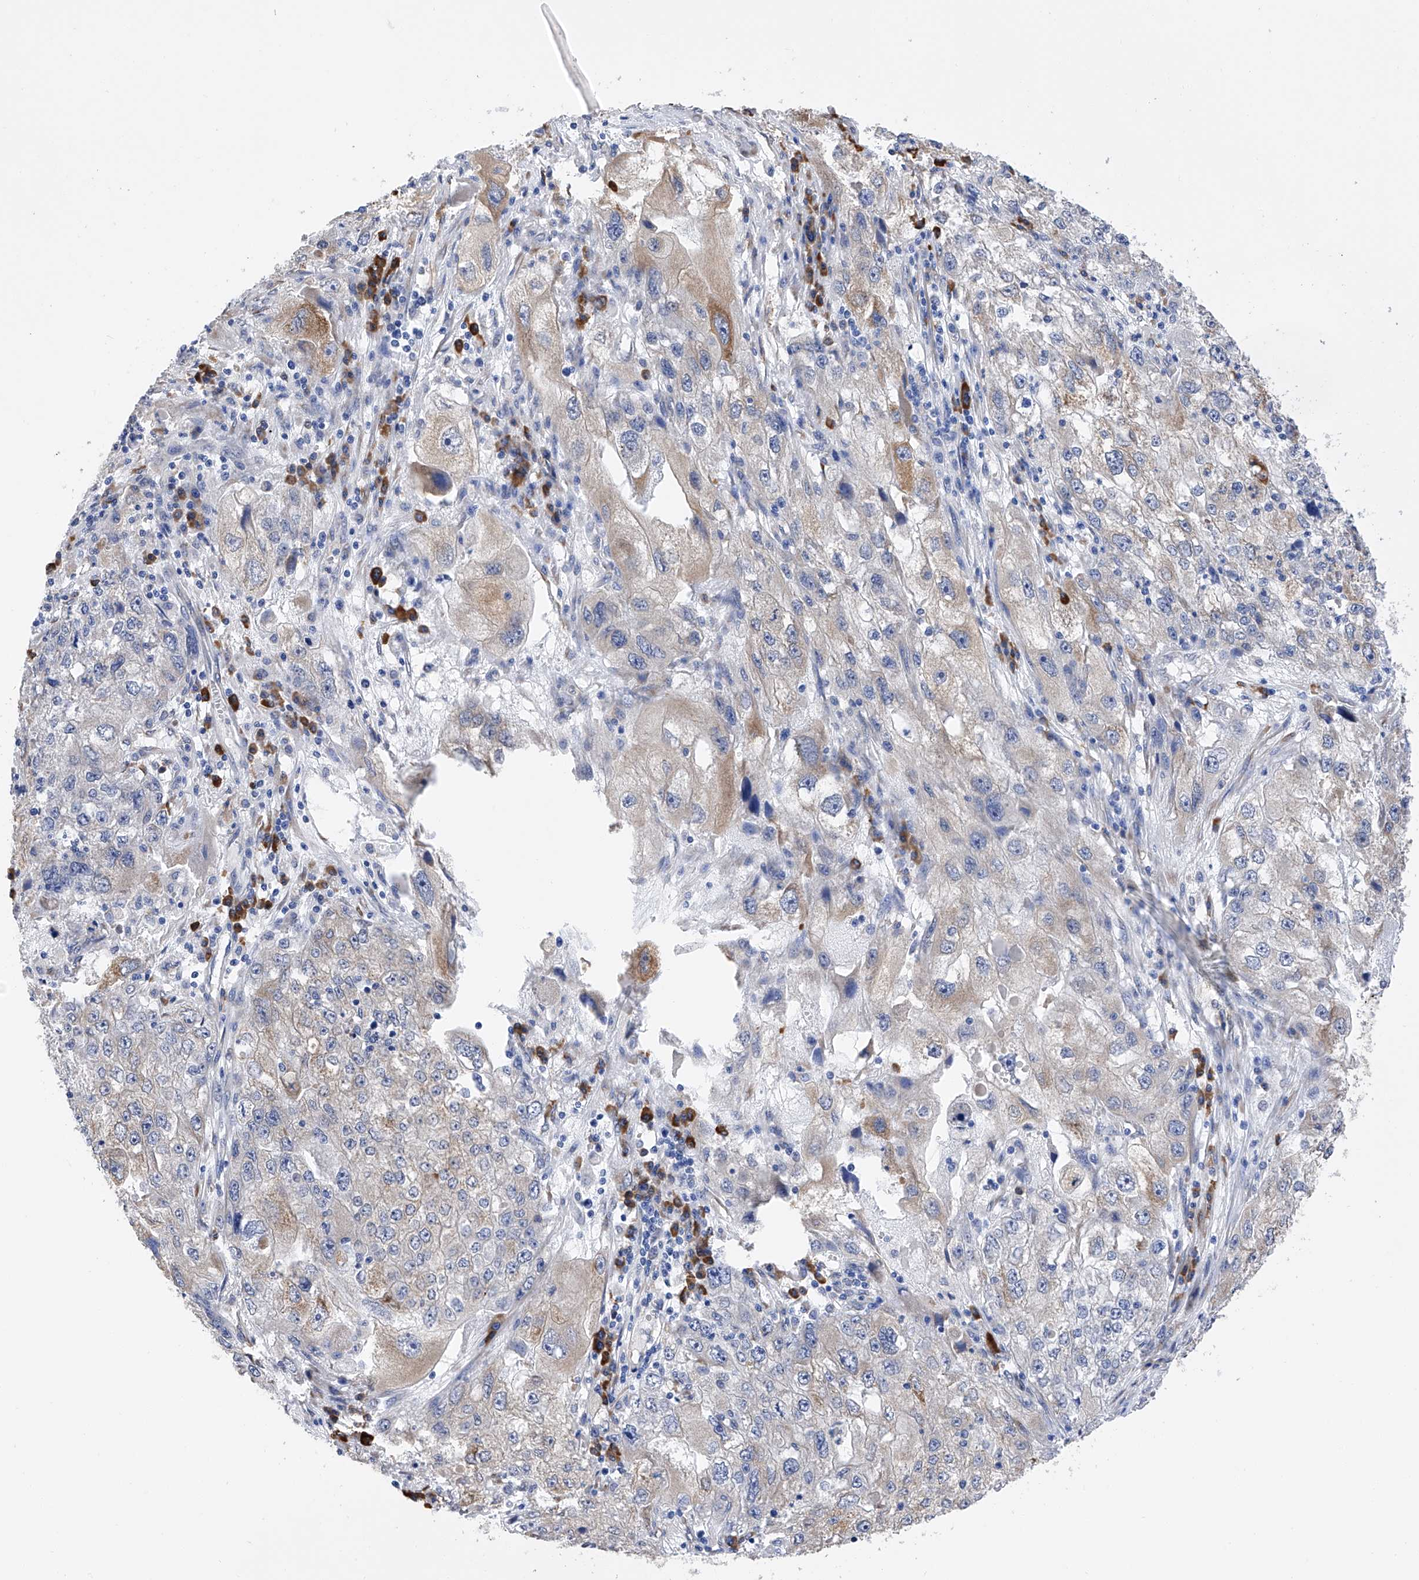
{"staining": {"intensity": "weak", "quantity": "<25%", "location": "cytoplasmic/membranous"}, "tissue": "endometrial cancer", "cell_type": "Tumor cells", "image_type": "cancer", "snomed": [{"axis": "morphology", "description": "Adenocarcinoma, NOS"}, {"axis": "topography", "description": "Endometrium"}], "caption": "Endometrial cancer (adenocarcinoma) stained for a protein using immunohistochemistry (IHC) demonstrates no staining tumor cells.", "gene": "PDIA5", "patient": {"sex": "female", "age": 49}}